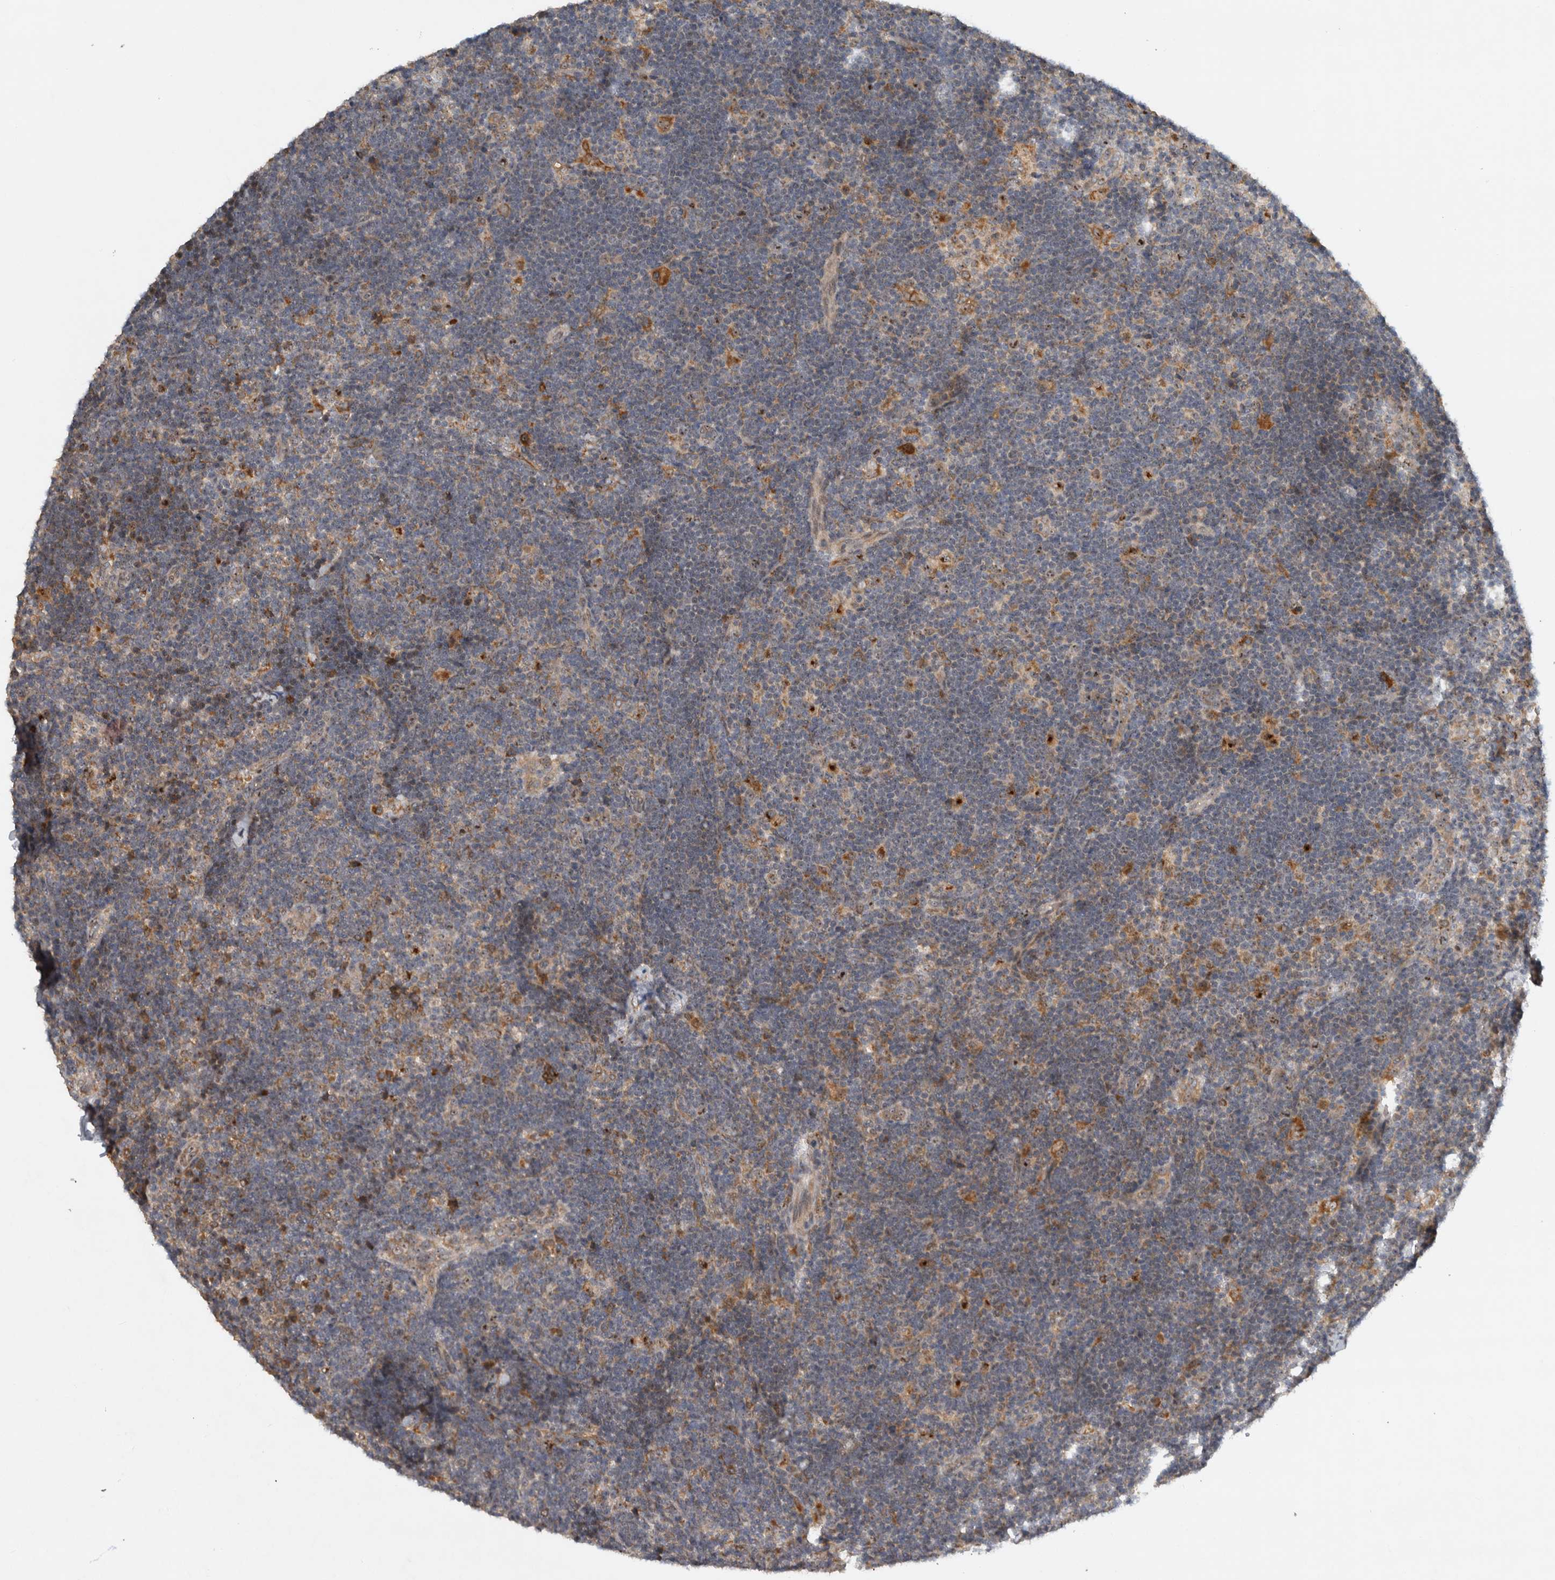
{"staining": {"intensity": "weak", "quantity": "<25%", "location": "cytoplasmic/membranous"}, "tissue": "lymph node", "cell_type": "Germinal center cells", "image_type": "normal", "snomed": [{"axis": "morphology", "description": "Normal tissue, NOS"}, {"axis": "topography", "description": "Lymph node"}], "caption": "High power microscopy image of an immunohistochemistry (IHC) image of normal lymph node, revealing no significant positivity in germinal center cells.", "gene": "GPR137B", "patient": {"sex": "female", "age": 22}}